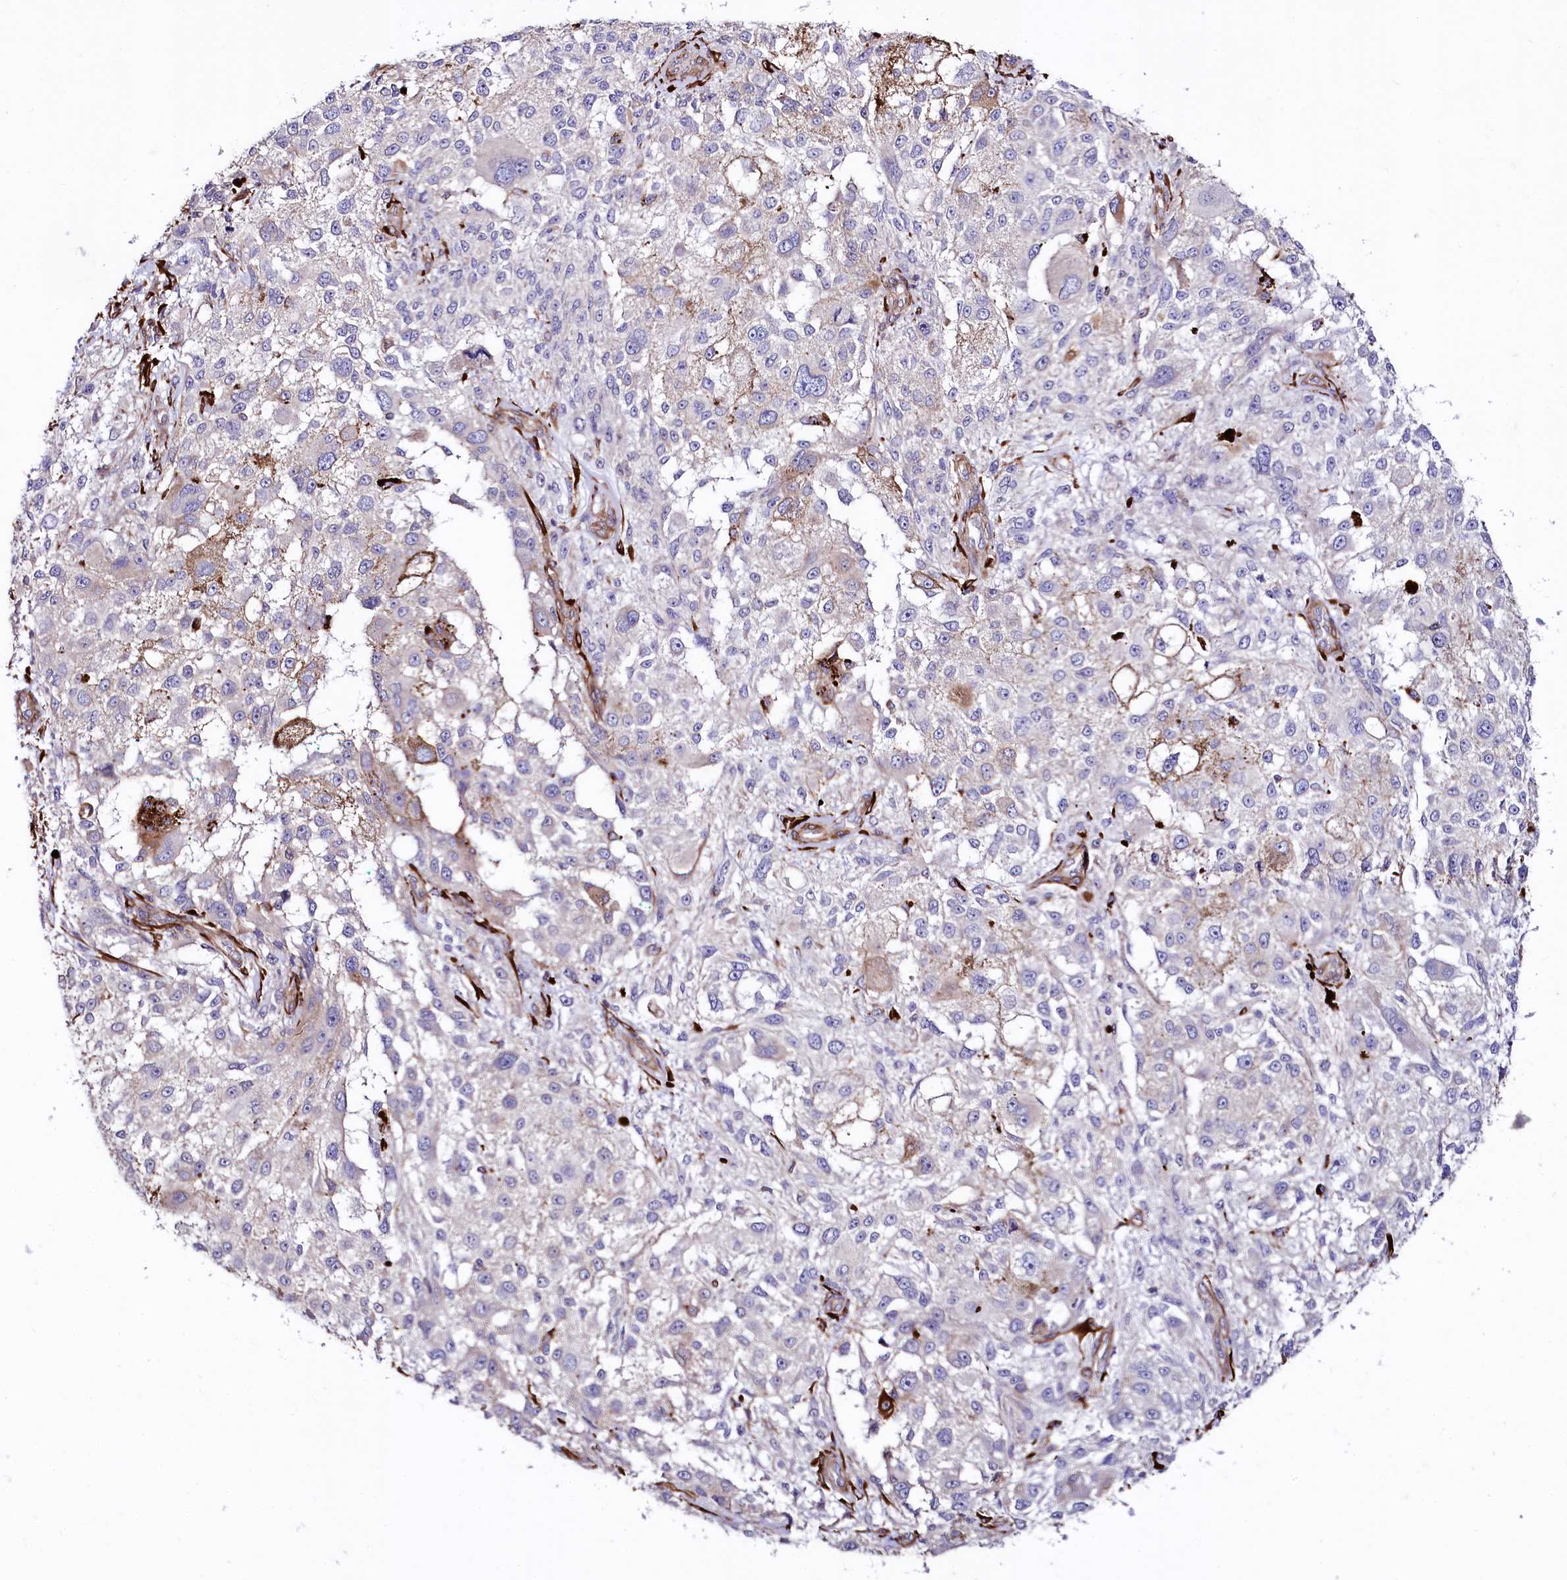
{"staining": {"intensity": "weak", "quantity": "<25%", "location": "cytoplasmic/membranous"}, "tissue": "melanoma", "cell_type": "Tumor cells", "image_type": "cancer", "snomed": [{"axis": "morphology", "description": "Necrosis, NOS"}, {"axis": "morphology", "description": "Malignant melanoma, NOS"}, {"axis": "topography", "description": "Skin"}], "caption": "DAB immunohistochemical staining of malignant melanoma demonstrates no significant staining in tumor cells. (Brightfield microscopy of DAB immunohistochemistry at high magnification).", "gene": "FCHSD2", "patient": {"sex": "female", "age": 87}}